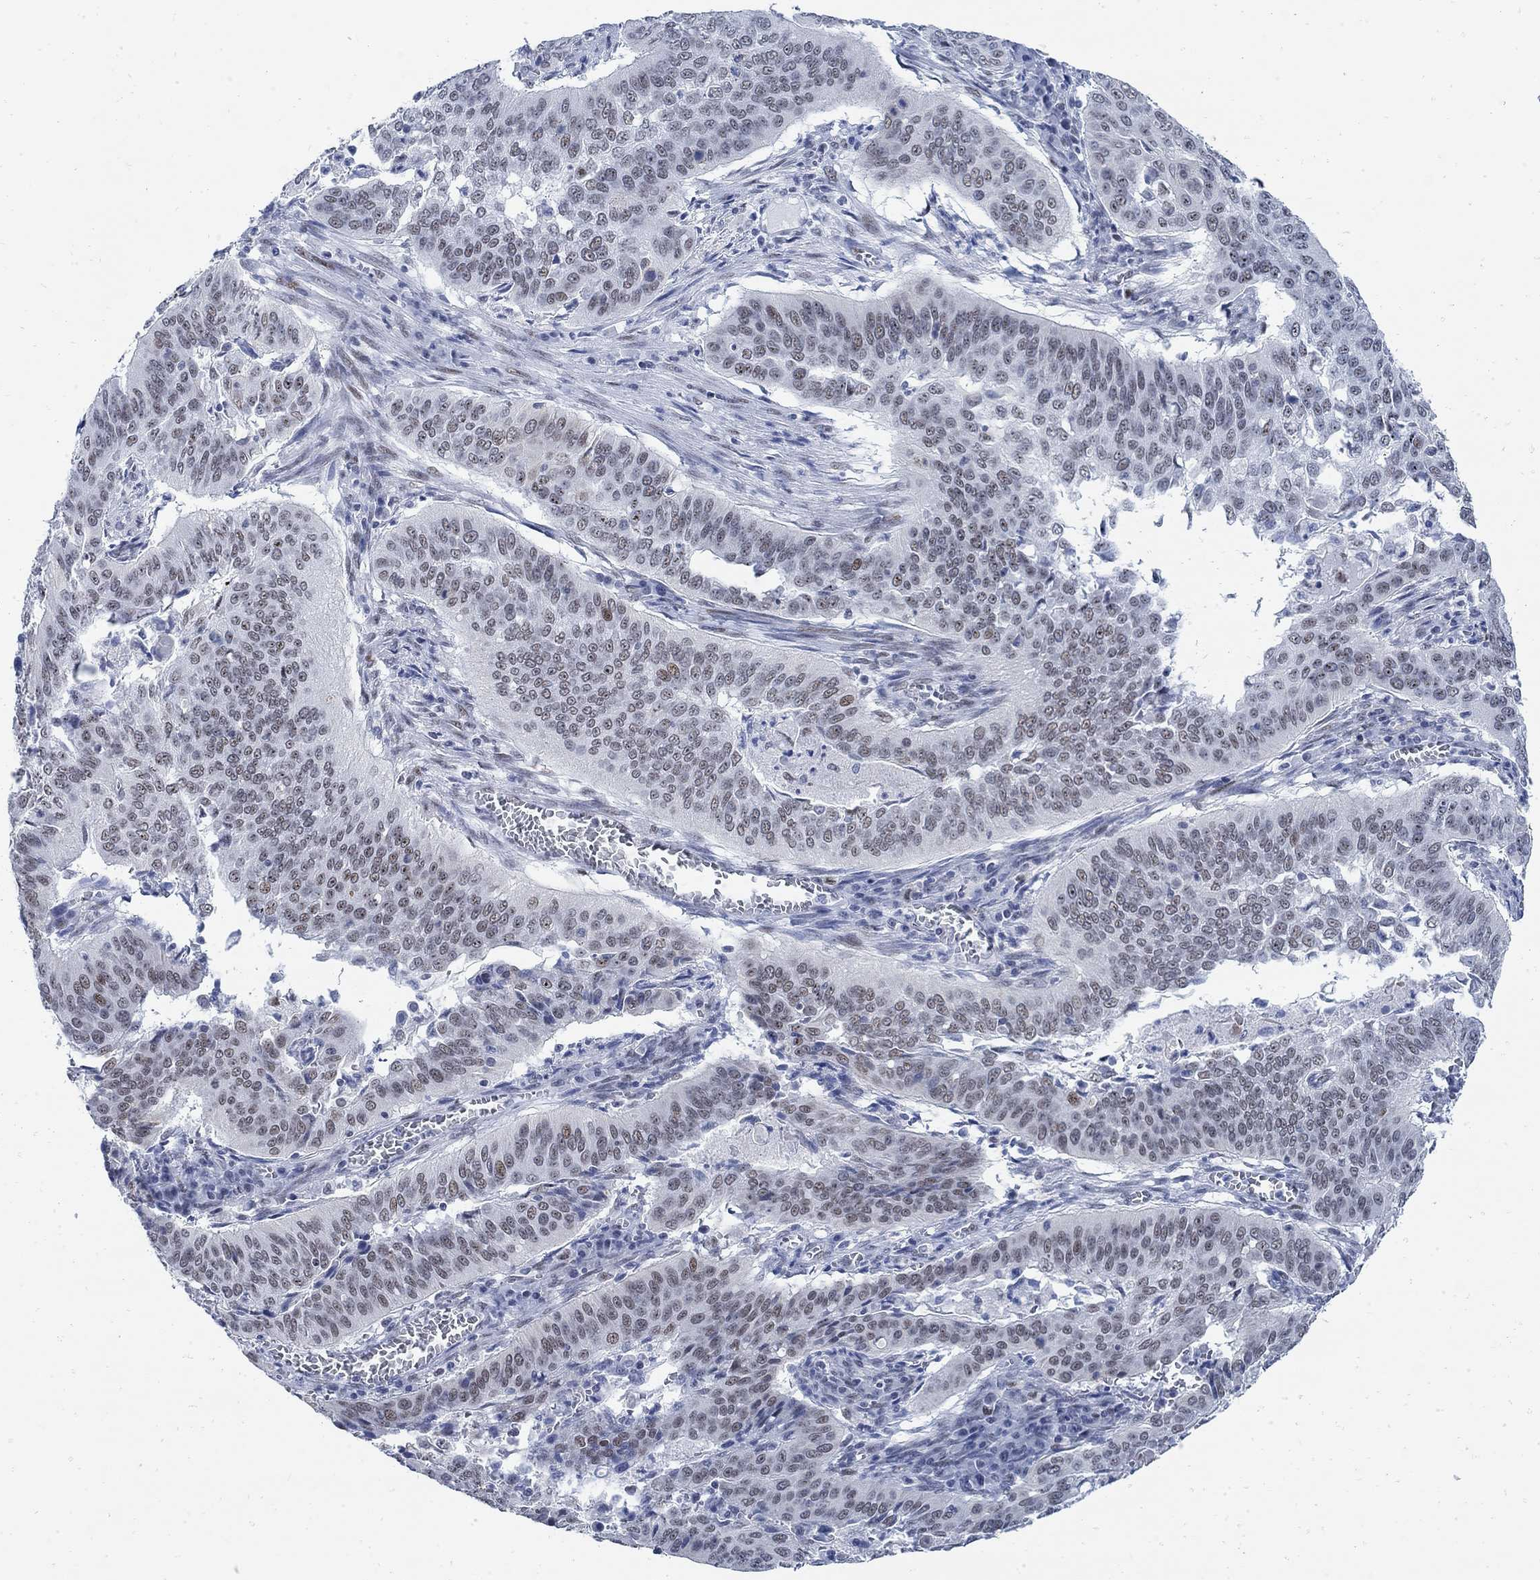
{"staining": {"intensity": "weak", "quantity": "25%-75%", "location": "nuclear"}, "tissue": "cervical cancer", "cell_type": "Tumor cells", "image_type": "cancer", "snomed": [{"axis": "morphology", "description": "Squamous cell carcinoma, NOS"}, {"axis": "topography", "description": "Cervix"}], "caption": "Immunohistochemistry histopathology image of cervical cancer (squamous cell carcinoma) stained for a protein (brown), which reveals low levels of weak nuclear expression in about 25%-75% of tumor cells.", "gene": "DLK1", "patient": {"sex": "female", "age": 39}}